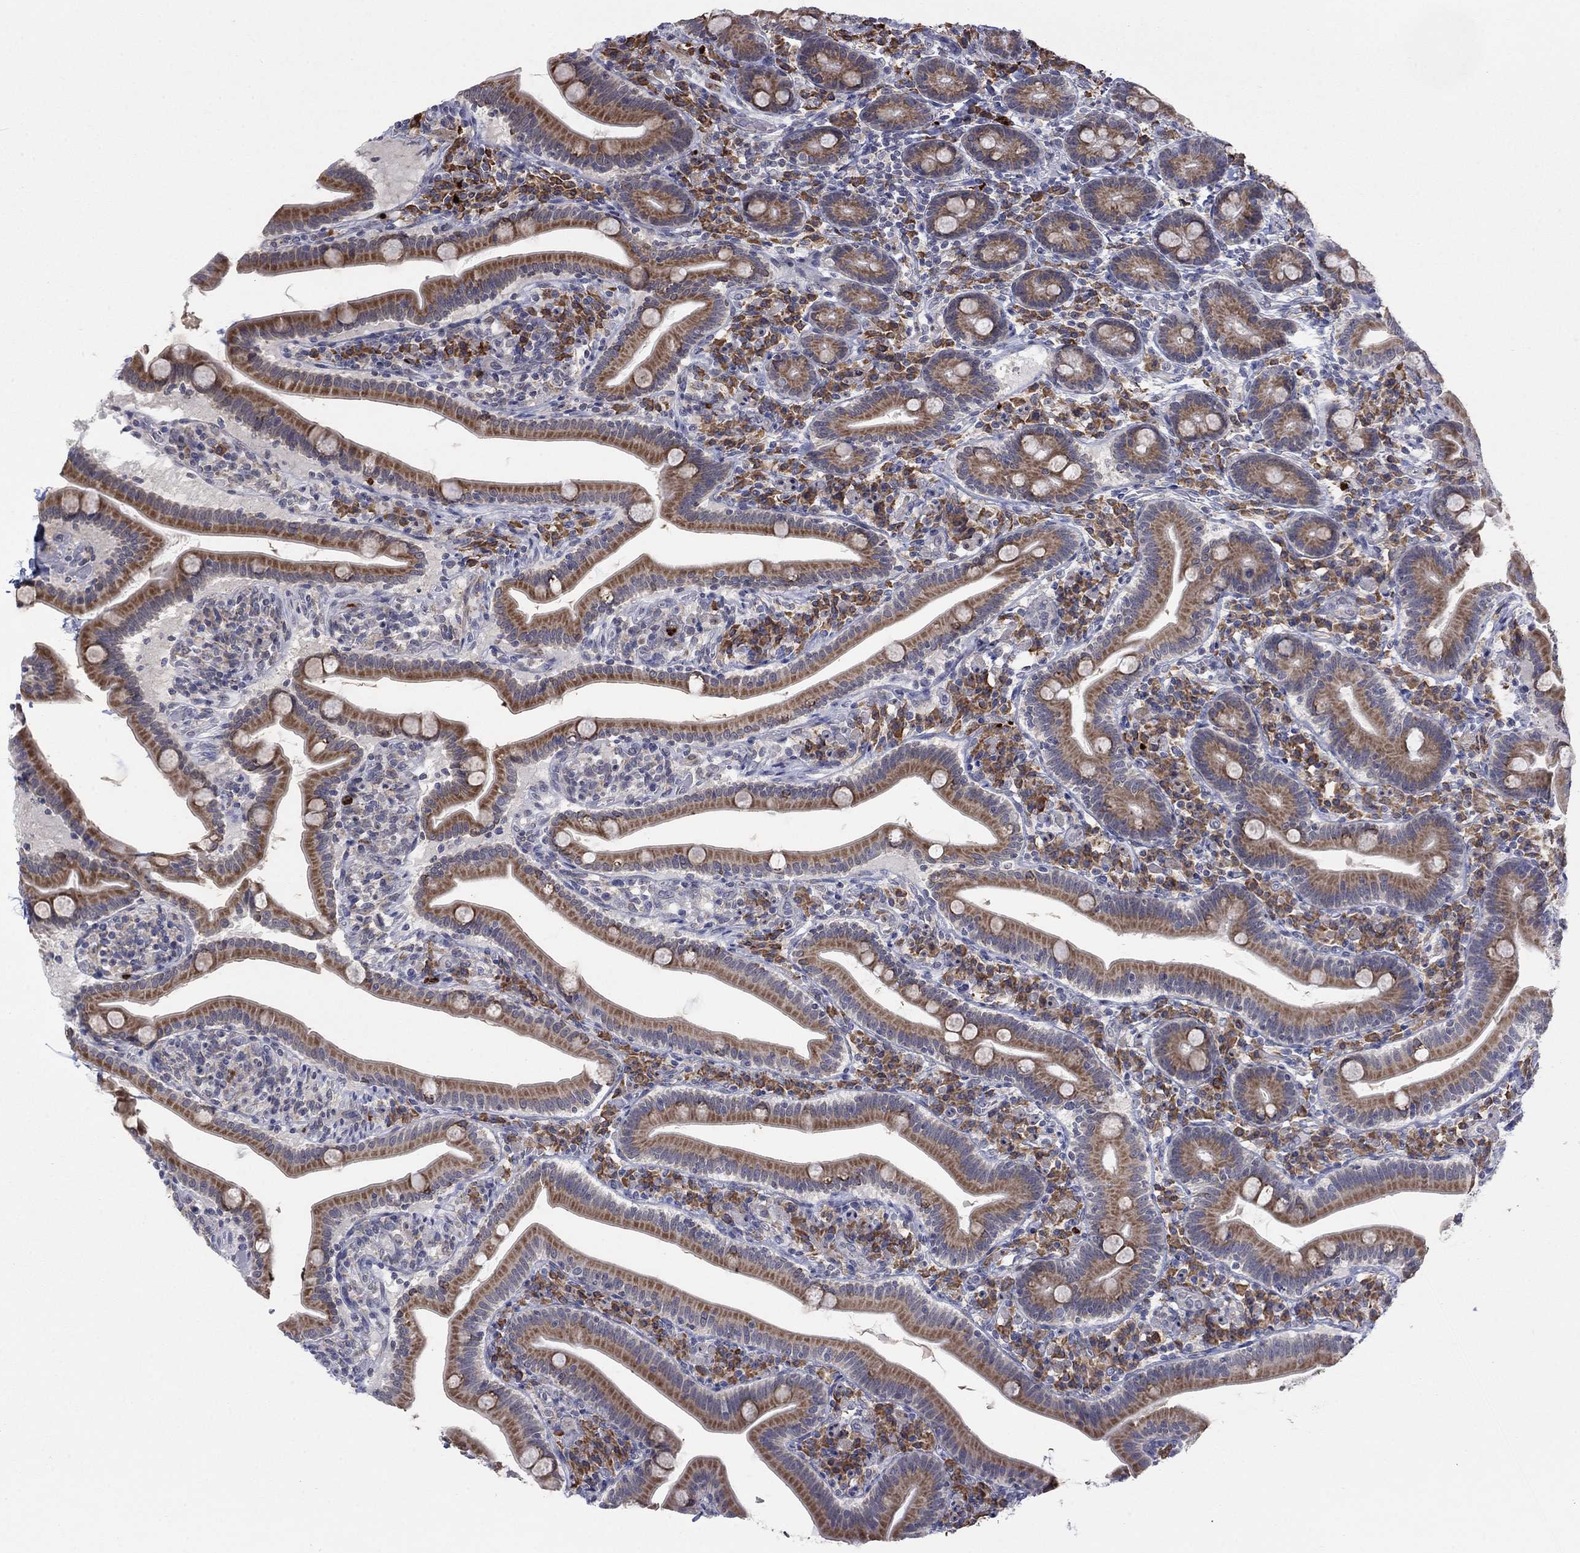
{"staining": {"intensity": "moderate", "quantity": ">75%", "location": "cytoplasmic/membranous"}, "tissue": "small intestine", "cell_type": "Glandular cells", "image_type": "normal", "snomed": [{"axis": "morphology", "description": "Normal tissue, NOS"}, {"axis": "topography", "description": "Small intestine"}], "caption": "Immunohistochemistry (IHC) of normal small intestine shows medium levels of moderate cytoplasmic/membranous staining in about >75% of glandular cells.", "gene": "MTRFR", "patient": {"sex": "male", "age": 66}}